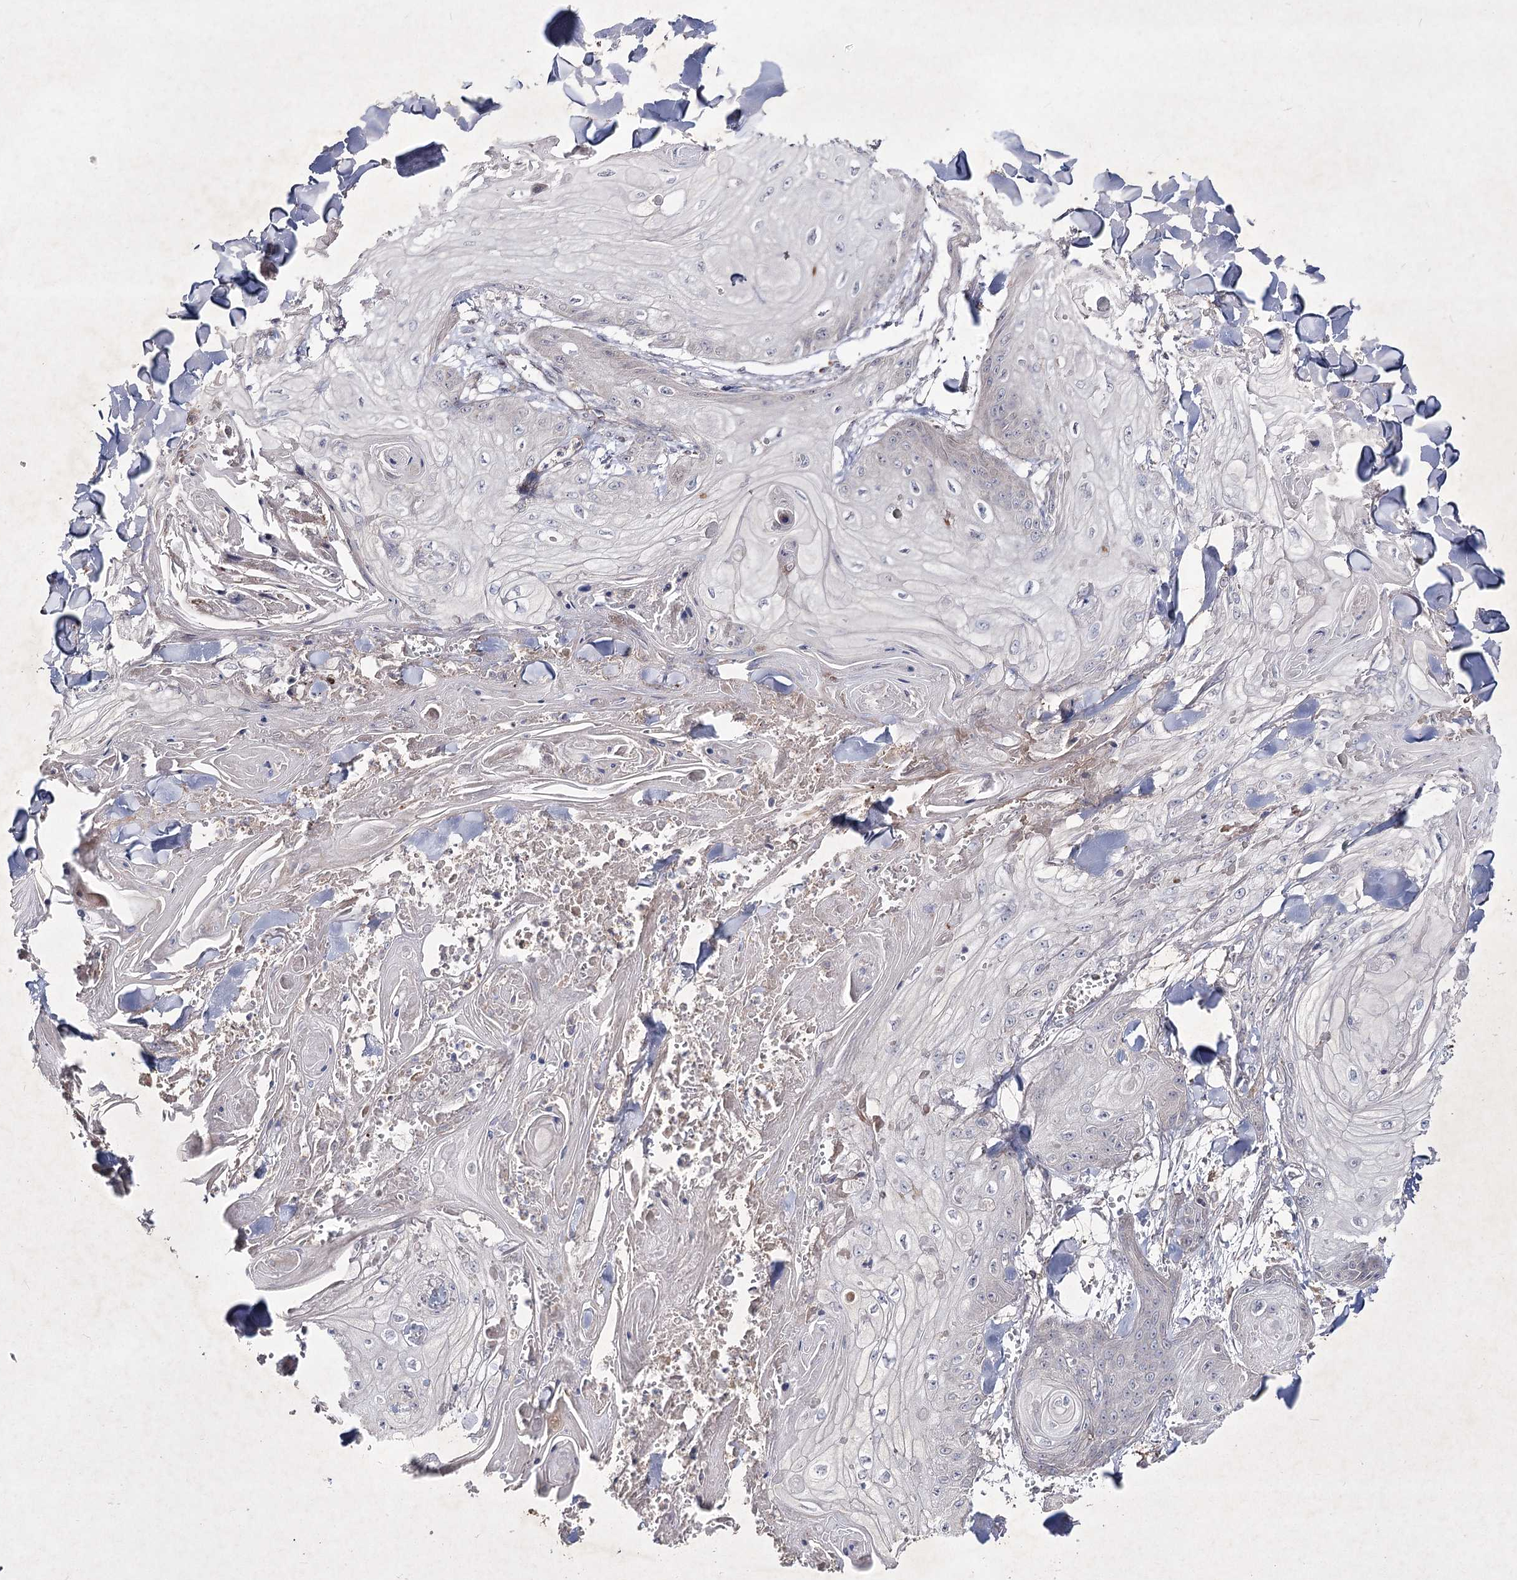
{"staining": {"intensity": "negative", "quantity": "none", "location": "none"}, "tissue": "skin cancer", "cell_type": "Tumor cells", "image_type": "cancer", "snomed": [{"axis": "morphology", "description": "Squamous cell carcinoma, NOS"}, {"axis": "topography", "description": "Skin"}], "caption": "Tumor cells show no significant positivity in skin cancer (squamous cell carcinoma). (DAB (3,3'-diaminobenzidine) IHC, high magnification).", "gene": "CIB2", "patient": {"sex": "male", "age": 74}}